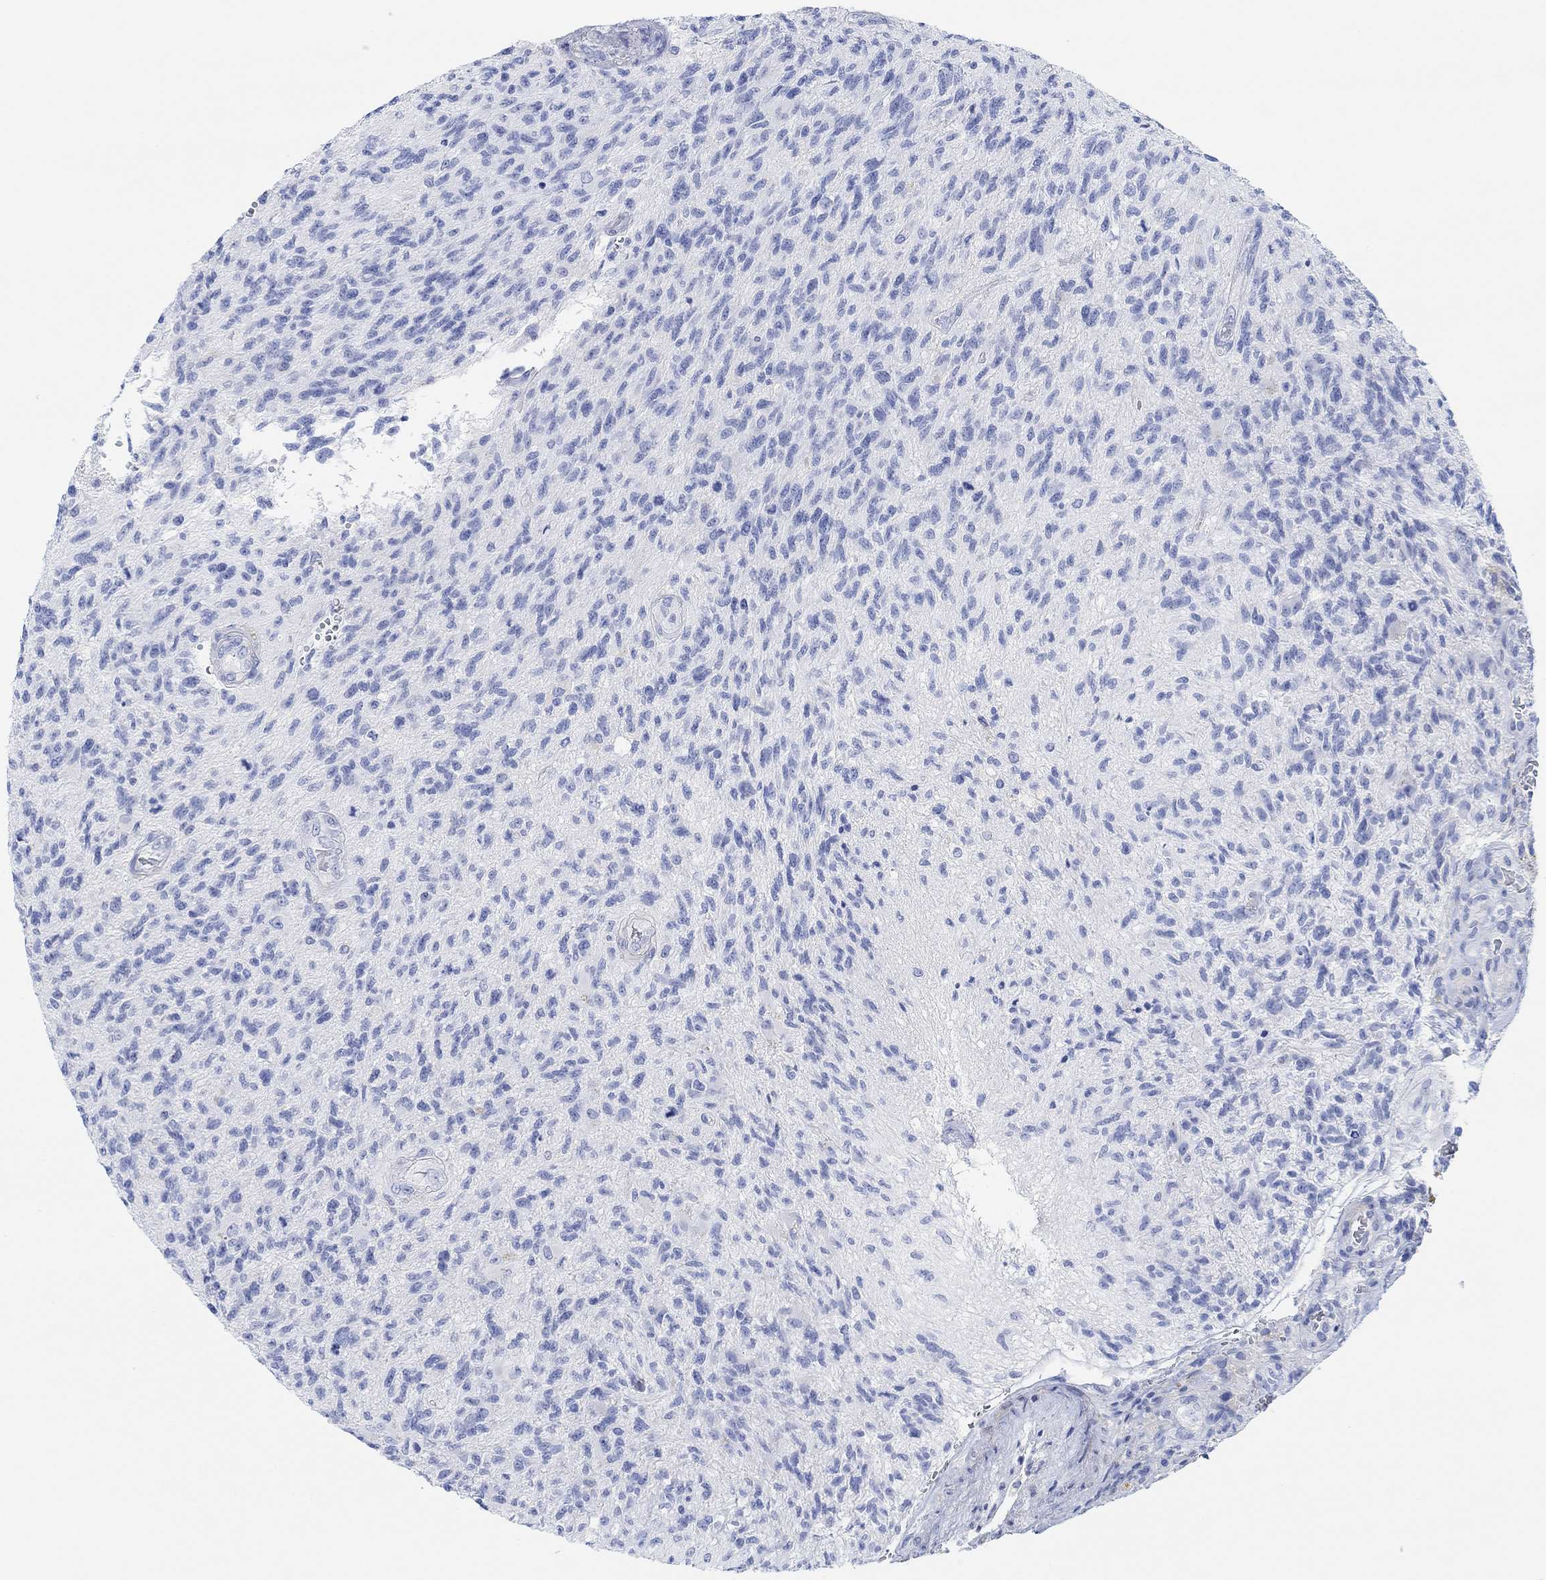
{"staining": {"intensity": "negative", "quantity": "none", "location": "none"}, "tissue": "glioma", "cell_type": "Tumor cells", "image_type": "cancer", "snomed": [{"axis": "morphology", "description": "Glioma, malignant, High grade"}, {"axis": "topography", "description": "Brain"}], "caption": "A histopathology image of human glioma is negative for staining in tumor cells.", "gene": "ANKRD33", "patient": {"sex": "male", "age": 56}}